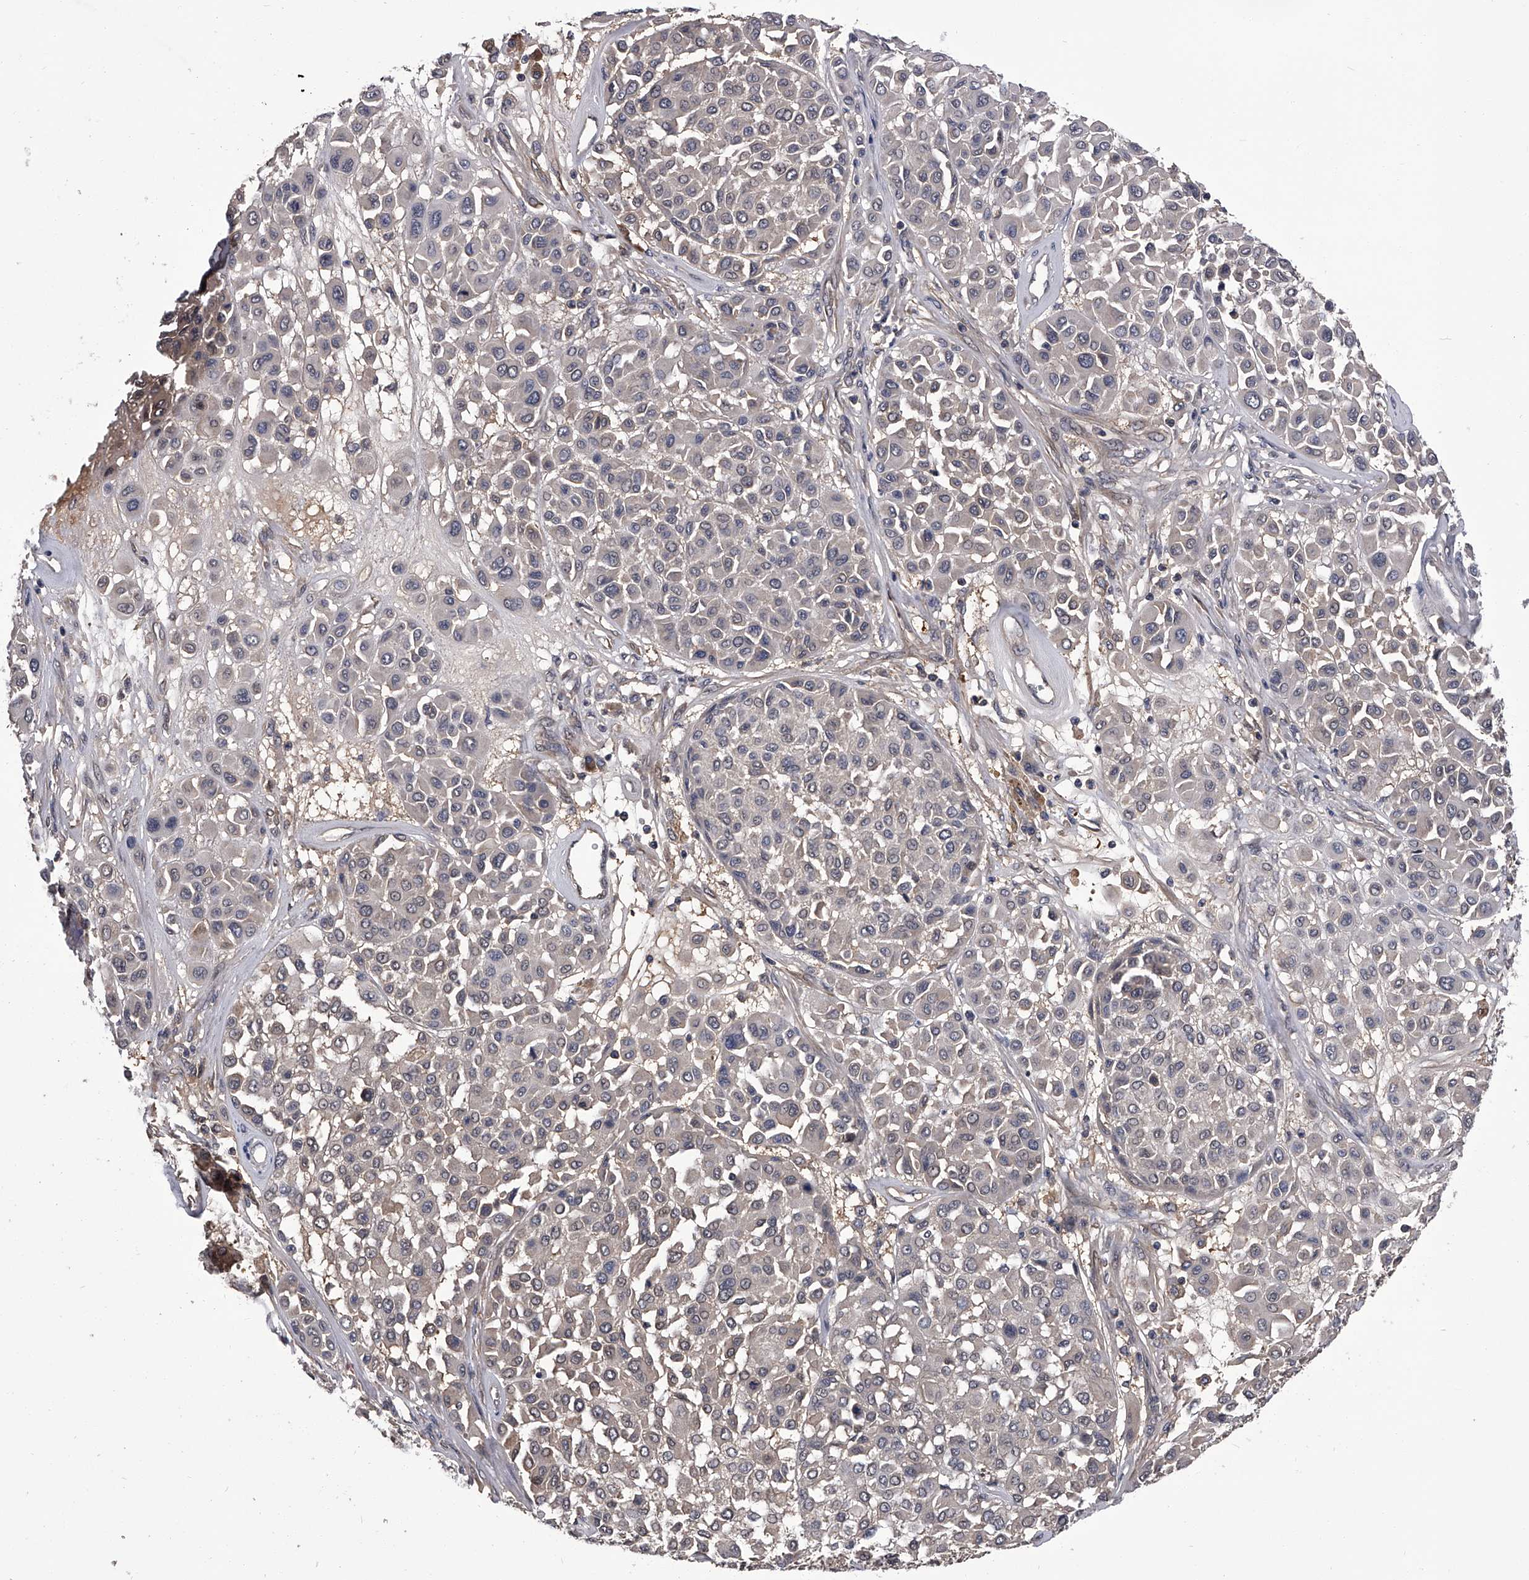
{"staining": {"intensity": "negative", "quantity": "none", "location": "none"}, "tissue": "melanoma", "cell_type": "Tumor cells", "image_type": "cancer", "snomed": [{"axis": "morphology", "description": "Malignant melanoma, Metastatic site"}, {"axis": "topography", "description": "Soft tissue"}], "caption": "A histopathology image of melanoma stained for a protein demonstrates no brown staining in tumor cells.", "gene": "SLC18B1", "patient": {"sex": "male", "age": 41}}